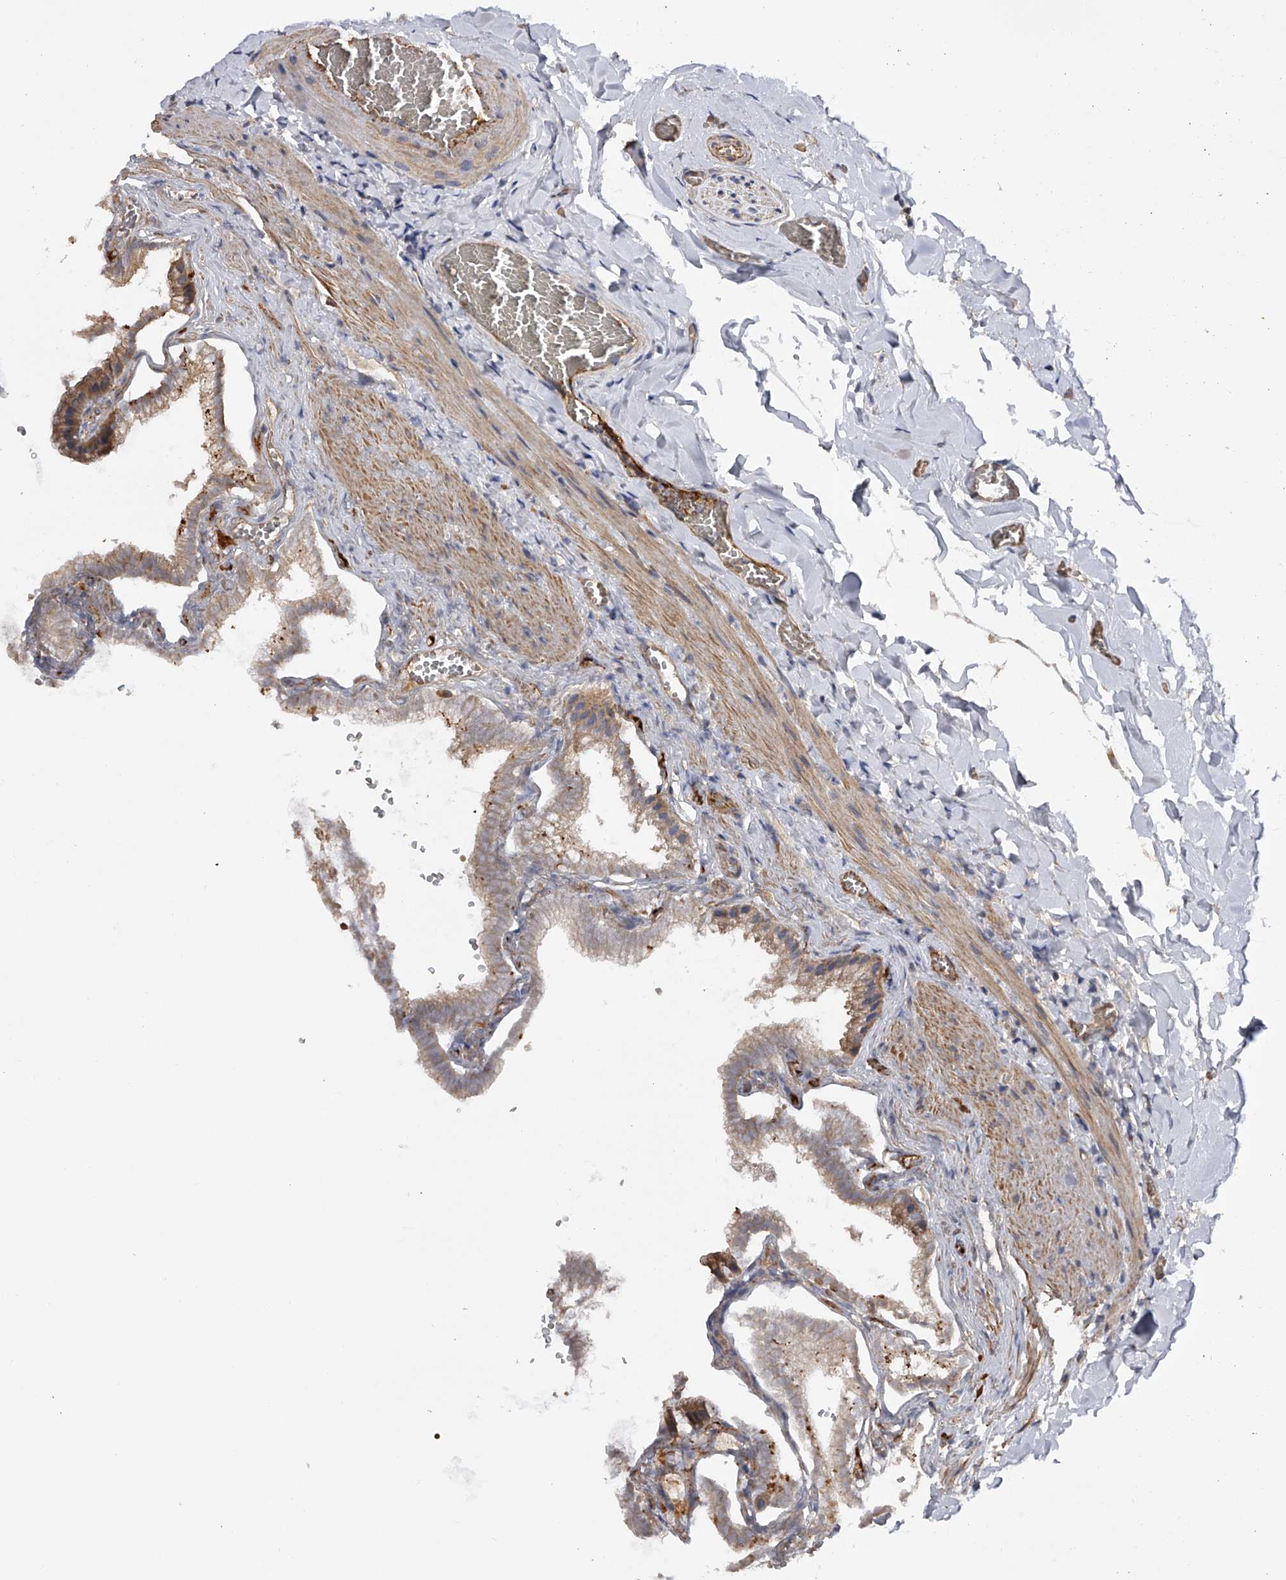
{"staining": {"intensity": "moderate", "quantity": "25%-75%", "location": "cytoplasmic/membranous"}, "tissue": "gallbladder", "cell_type": "Glandular cells", "image_type": "normal", "snomed": [{"axis": "morphology", "description": "Normal tissue, NOS"}, {"axis": "topography", "description": "Gallbladder"}], "caption": "High-magnification brightfield microscopy of benign gallbladder stained with DAB (brown) and counterstained with hematoxylin (blue). glandular cells exhibit moderate cytoplasmic/membranous positivity is identified in about25%-75% of cells. The staining is performed using DAB brown chromogen to label protein expression. The nuclei are counter-stained blue using hematoxylin.", "gene": "RWDD2A", "patient": {"sex": "male", "age": 38}}